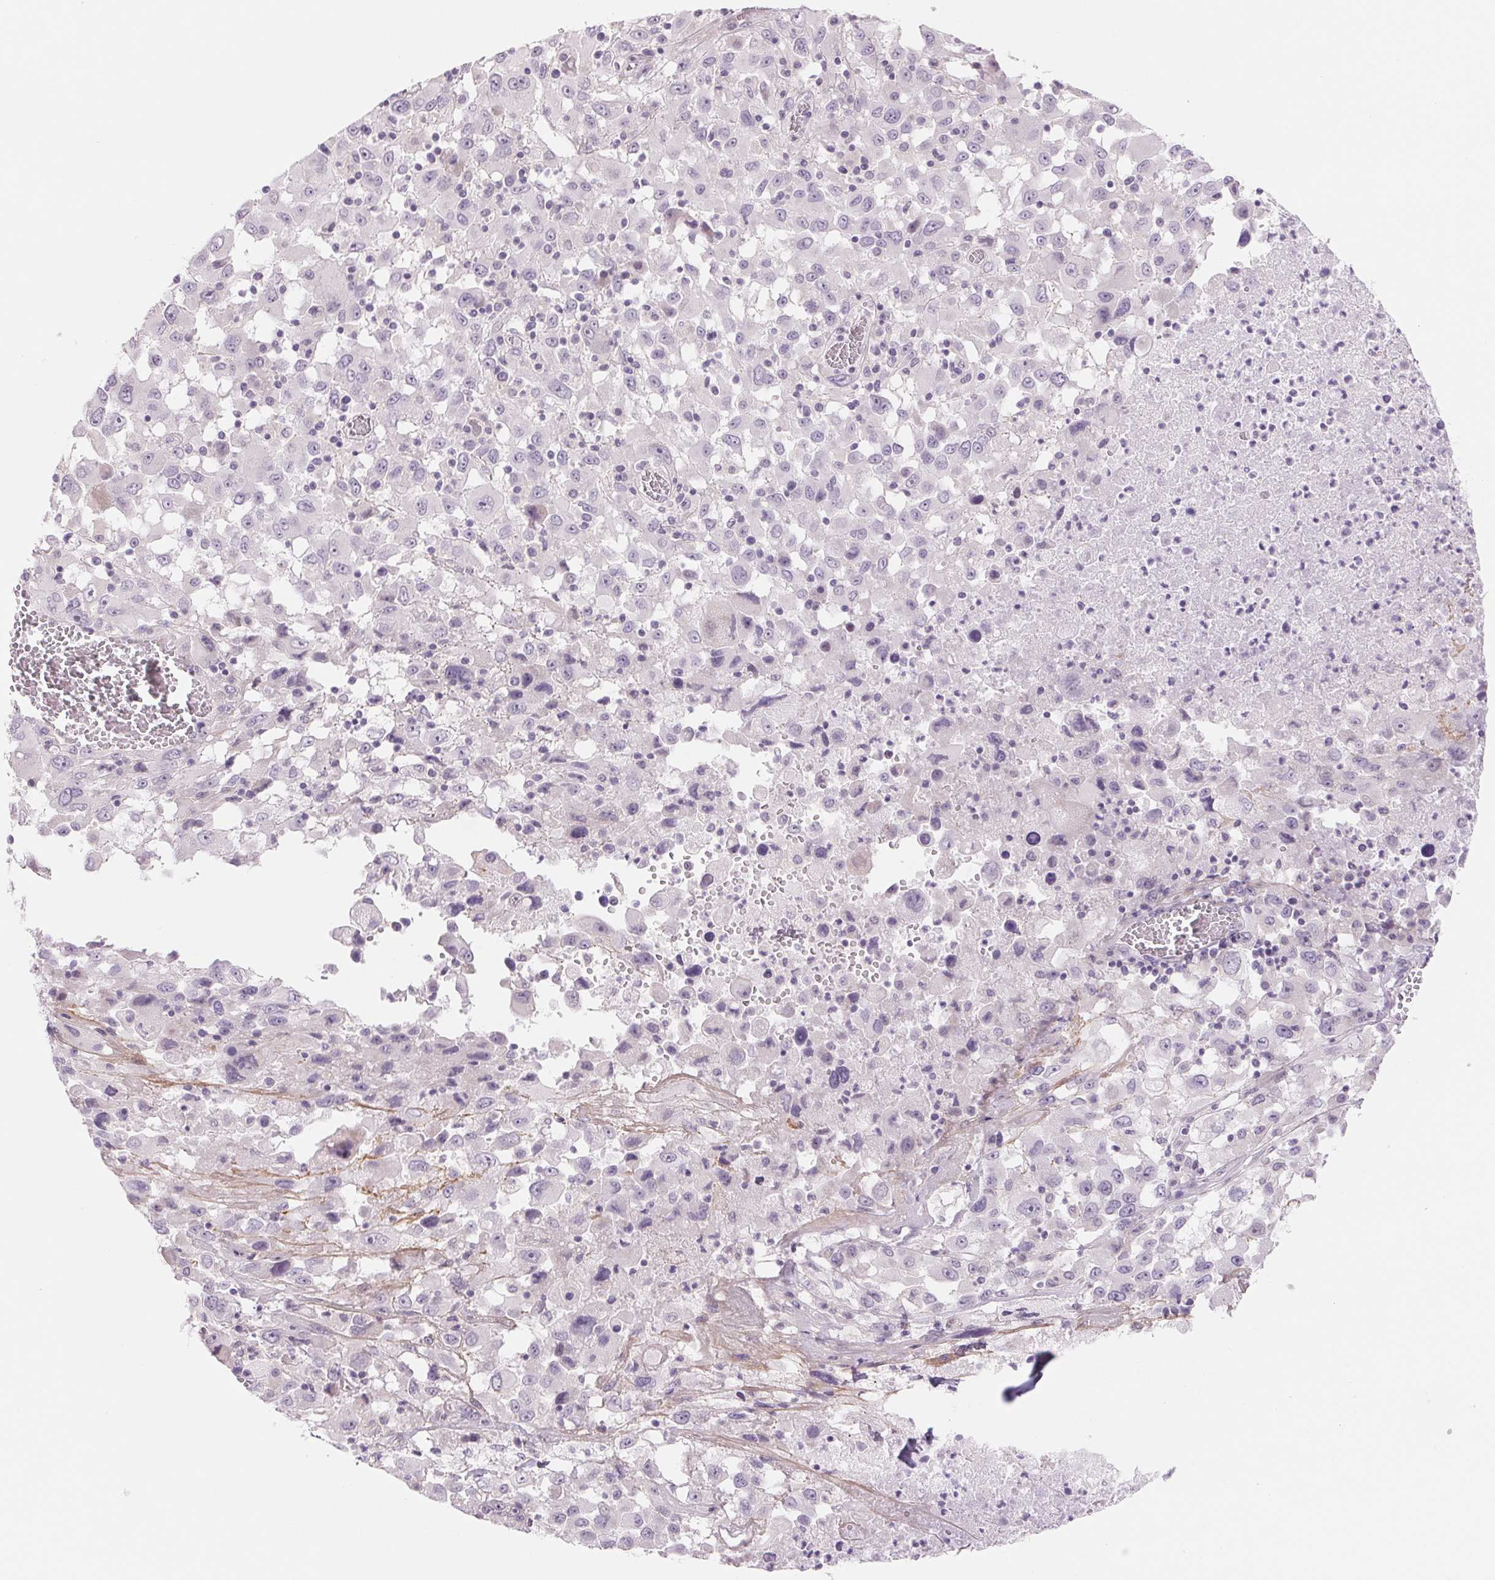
{"staining": {"intensity": "negative", "quantity": "none", "location": "none"}, "tissue": "melanoma", "cell_type": "Tumor cells", "image_type": "cancer", "snomed": [{"axis": "morphology", "description": "Malignant melanoma, Metastatic site"}, {"axis": "topography", "description": "Soft tissue"}], "caption": "DAB (3,3'-diaminobenzidine) immunohistochemical staining of malignant melanoma (metastatic site) displays no significant expression in tumor cells. (DAB IHC, high magnification).", "gene": "CCDC168", "patient": {"sex": "male", "age": 50}}